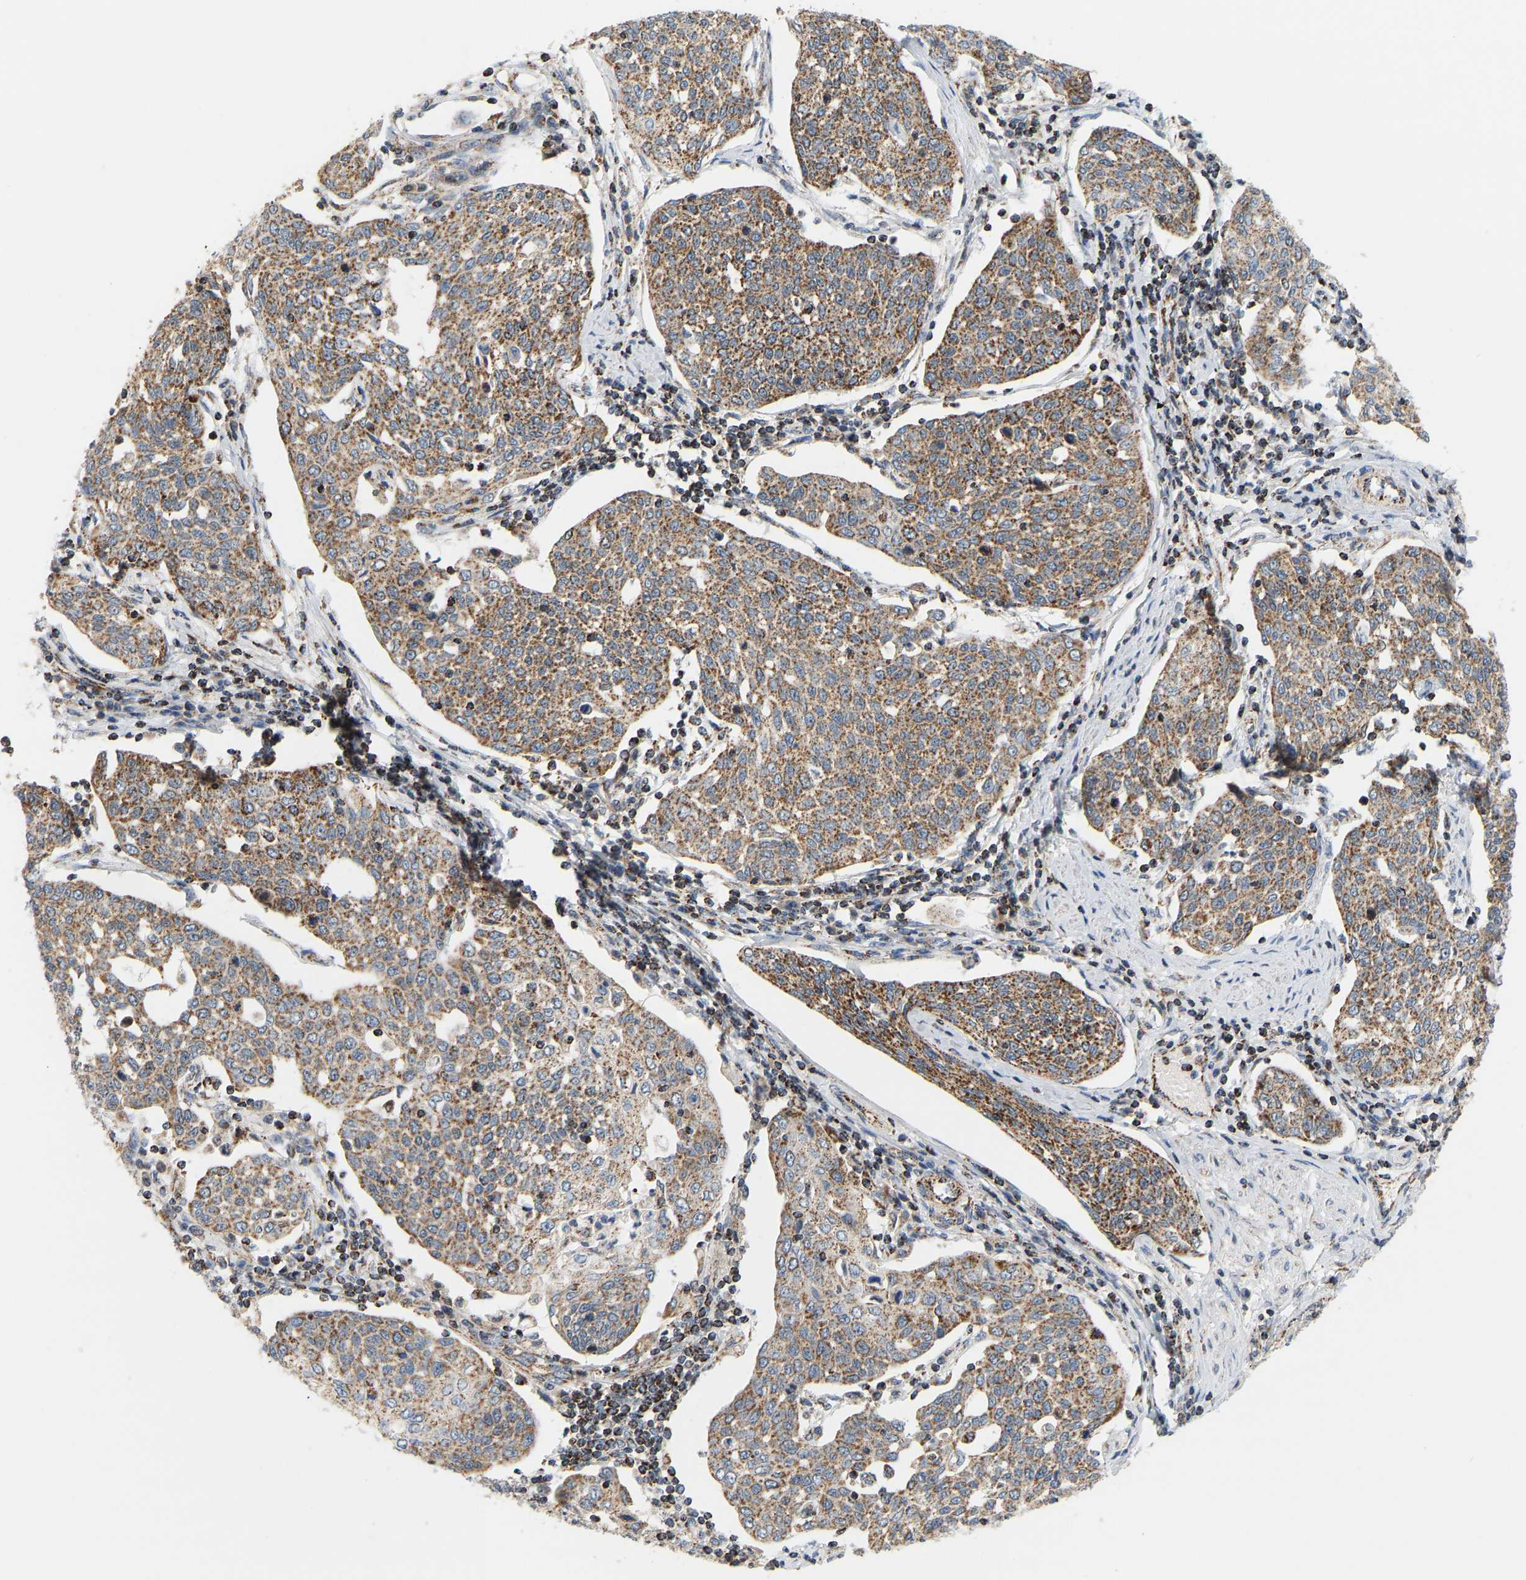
{"staining": {"intensity": "moderate", "quantity": ">75%", "location": "cytoplasmic/membranous"}, "tissue": "cervical cancer", "cell_type": "Tumor cells", "image_type": "cancer", "snomed": [{"axis": "morphology", "description": "Squamous cell carcinoma, NOS"}, {"axis": "topography", "description": "Cervix"}], "caption": "Tumor cells exhibit medium levels of moderate cytoplasmic/membranous expression in approximately >75% of cells in squamous cell carcinoma (cervical).", "gene": "GPSM2", "patient": {"sex": "female", "age": 34}}